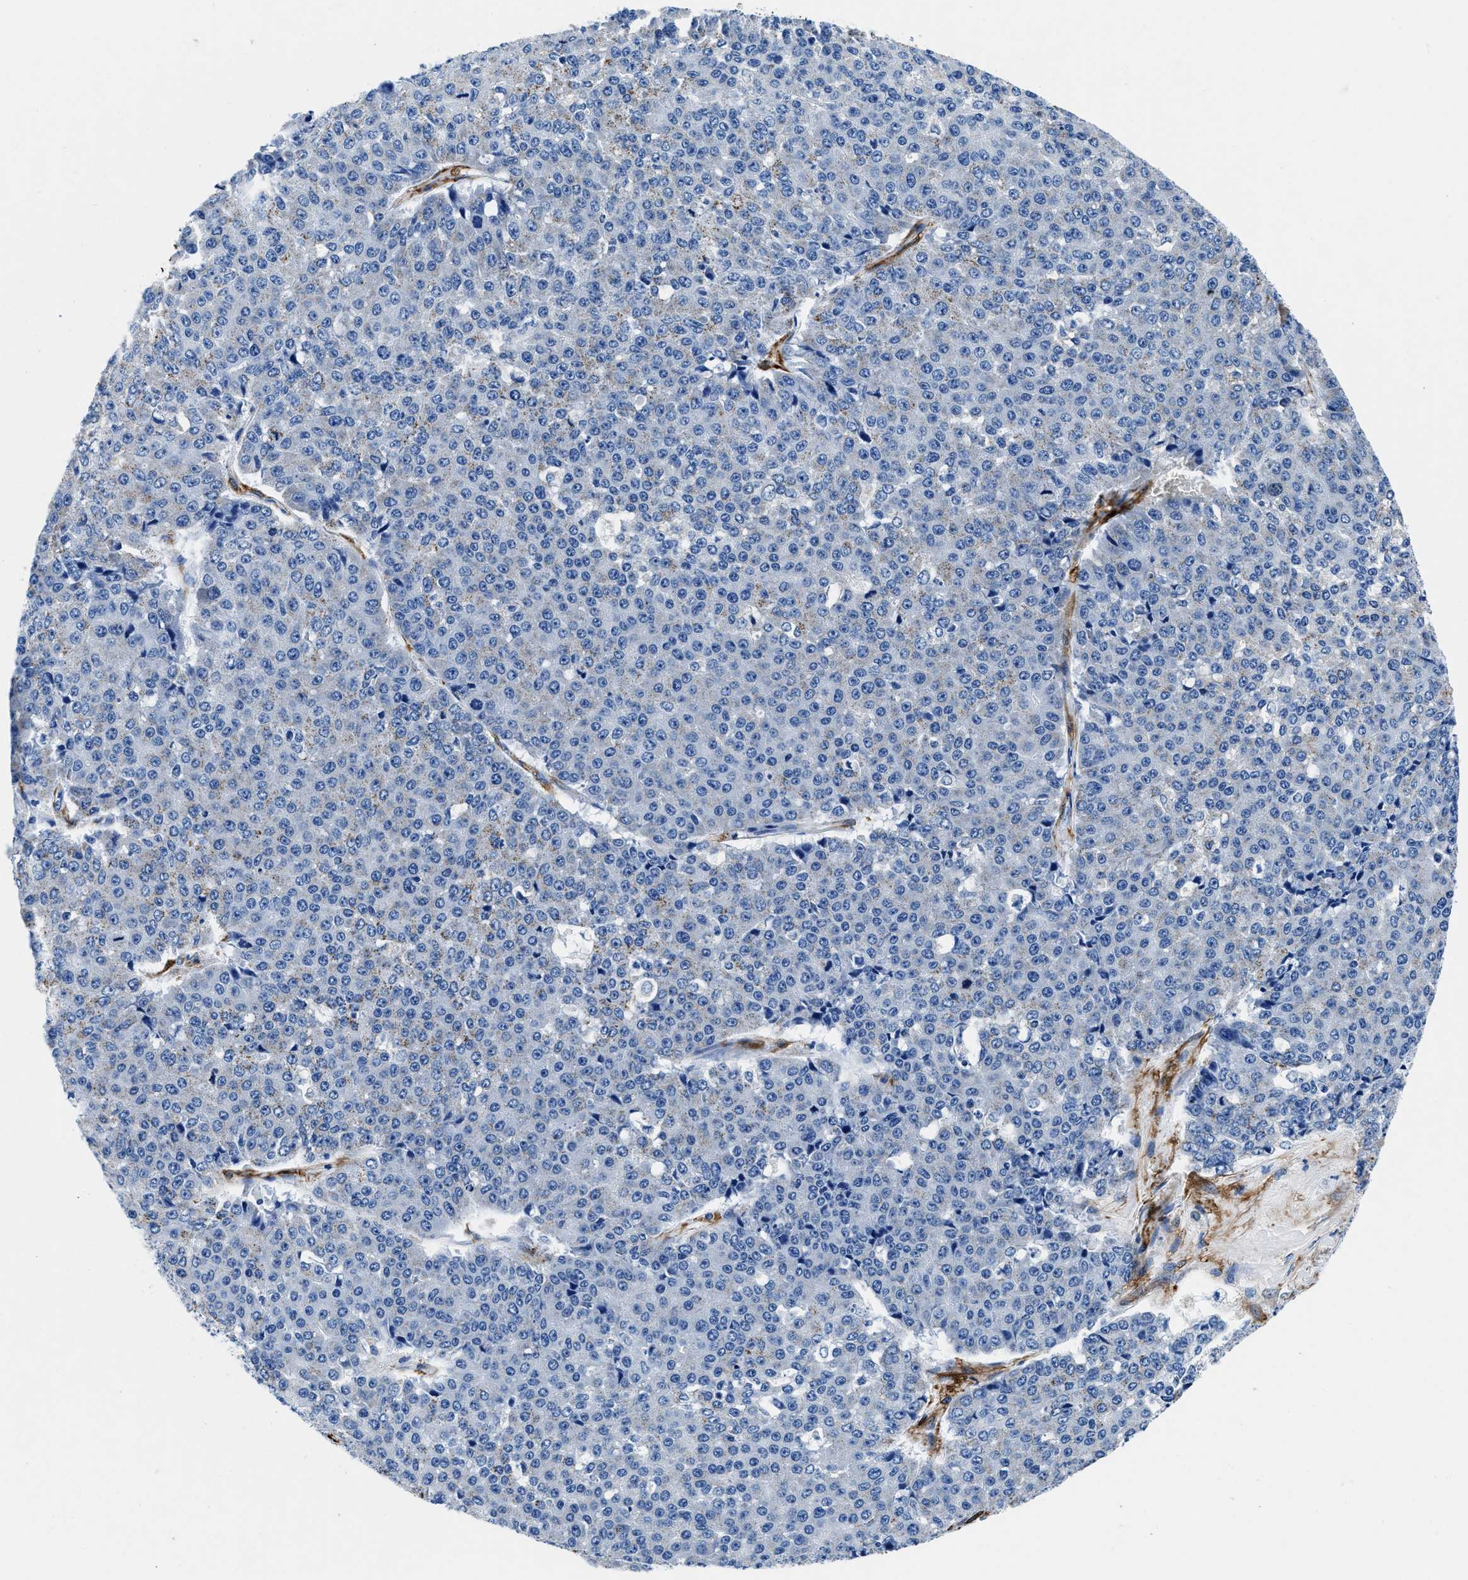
{"staining": {"intensity": "negative", "quantity": "none", "location": "none"}, "tissue": "pancreatic cancer", "cell_type": "Tumor cells", "image_type": "cancer", "snomed": [{"axis": "morphology", "description": "Adenocarcinoma, NOS"}, {"axis": "topography", "description": "Pancreas"}], "caption": "Immunohistochemistry of pancreatic cancer (adenocarcinoma) demonstrates no positivity in tumor cells. (DAB immunohistochemistry (IHC) visualized using brightfield microscopy, high magnification).", "gene": "TEX261", "patient": {"sex": "male", "age": 50}}